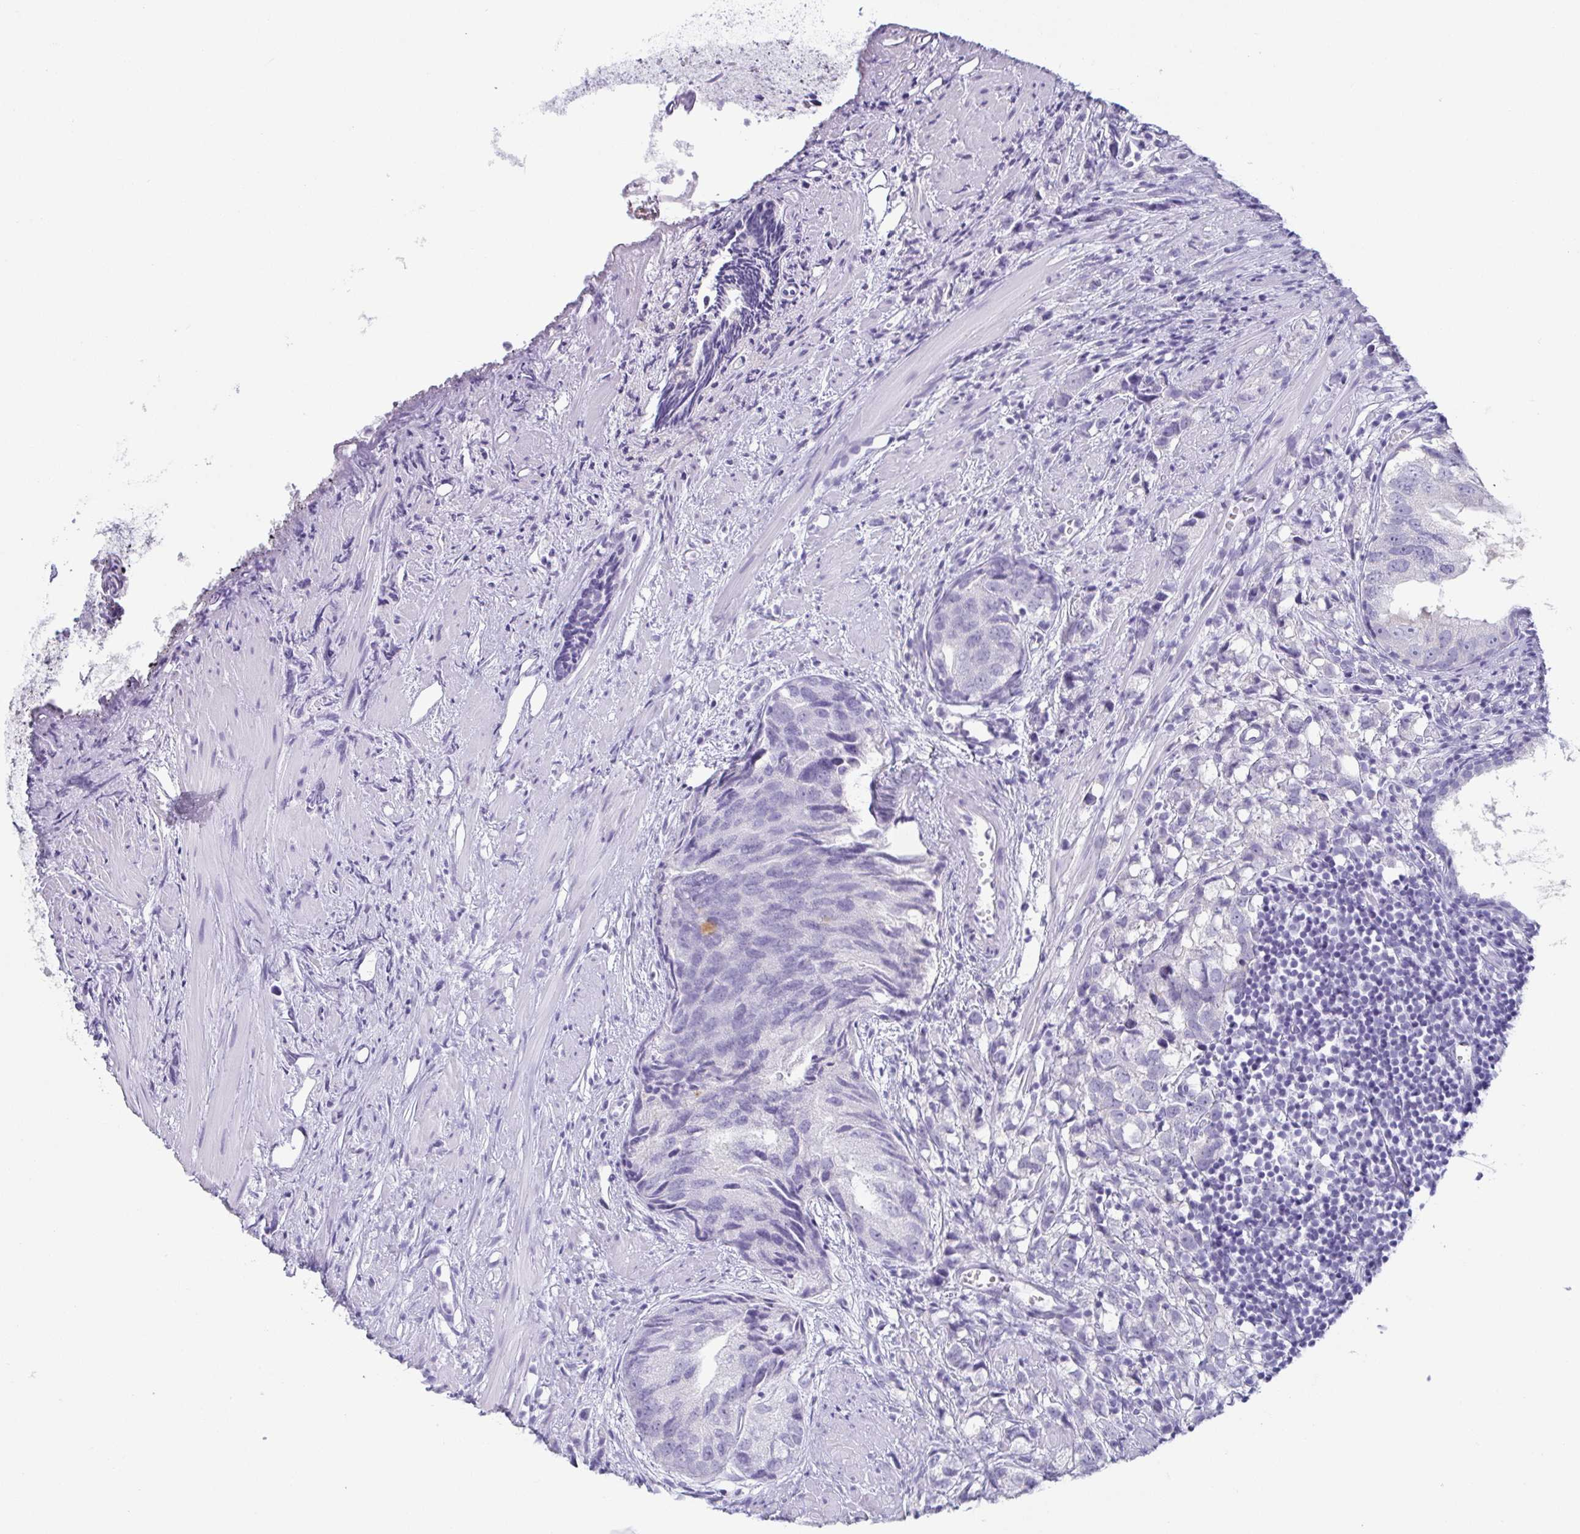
{"staining": {"intensity": "negative", "quantity": "none", "location": "none"}, "tissue": "prostate cancer", "cell_type": "Tumor cells", "image_type": "cancer", "snomed": [{"axis": "morphology", "description": "Adenocarcinoma, High grade"}, {"axis": "topography", "description": "Prostate"}], "caption": "Photomicrograph shows no protein expression in tumor cells of prostate cancer (adenocarcinoma (high-grade)) tissue.", "gene": "ZG16B", "patient": {"sex": "male", "age": 58}}